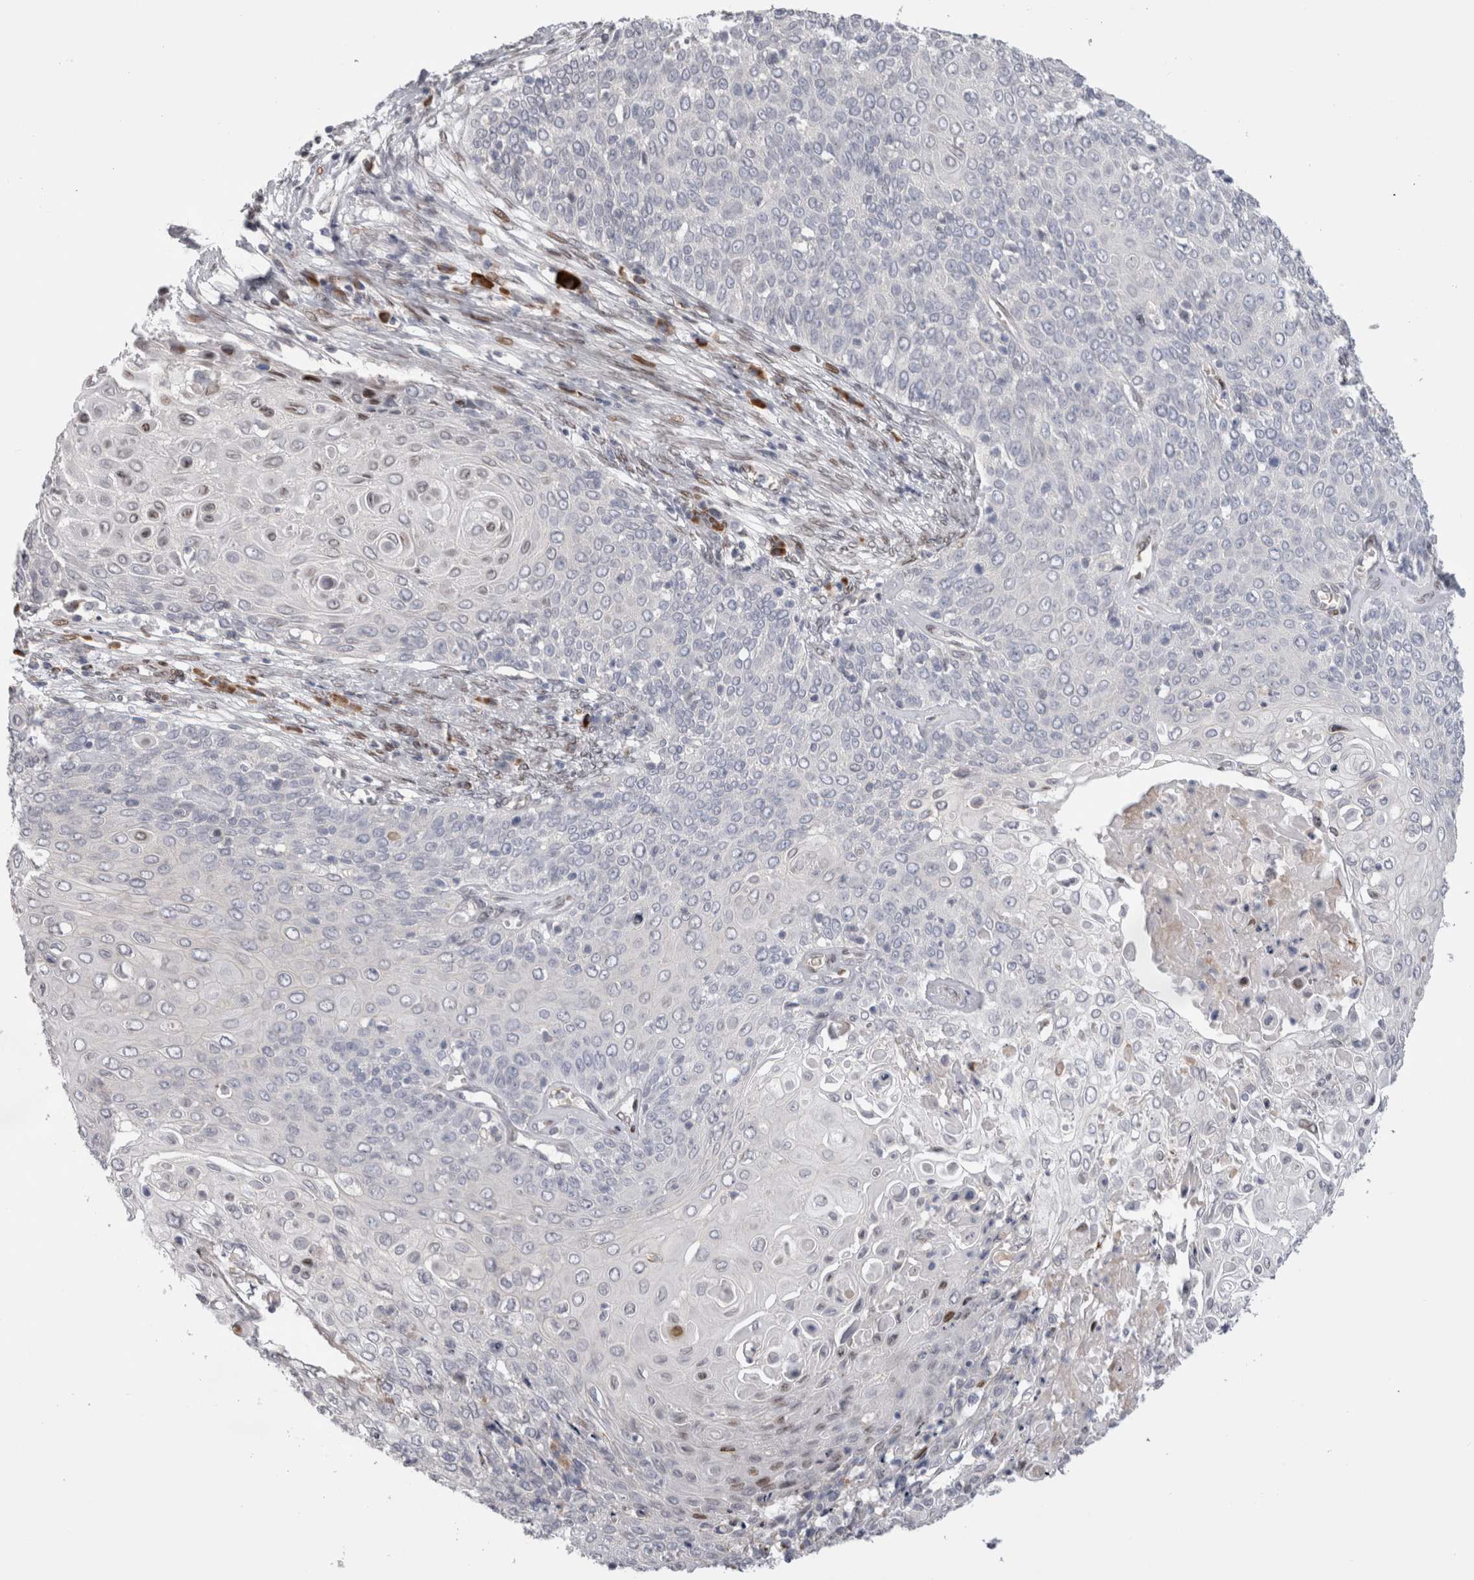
{"staining": {"intensity": "weak", "quantity": "<25%", "location": "nuclear"}, "tissue": "cervical cancer", "cell_type": "Tumor cells", "image_type": "cancer", "snomed": [{"axis": "morphology", "description": "Squamous cell carcinoma, NOS"}, {"axis": "topography", "description": "Cervix"}], "caption": "An immunohistochemistry micrograph of cervical cancer is shown. There is no staining in tumor cells of cervical cancer.", "gene": "DMTN", "patient": {"sex": "female", "age": 39}}